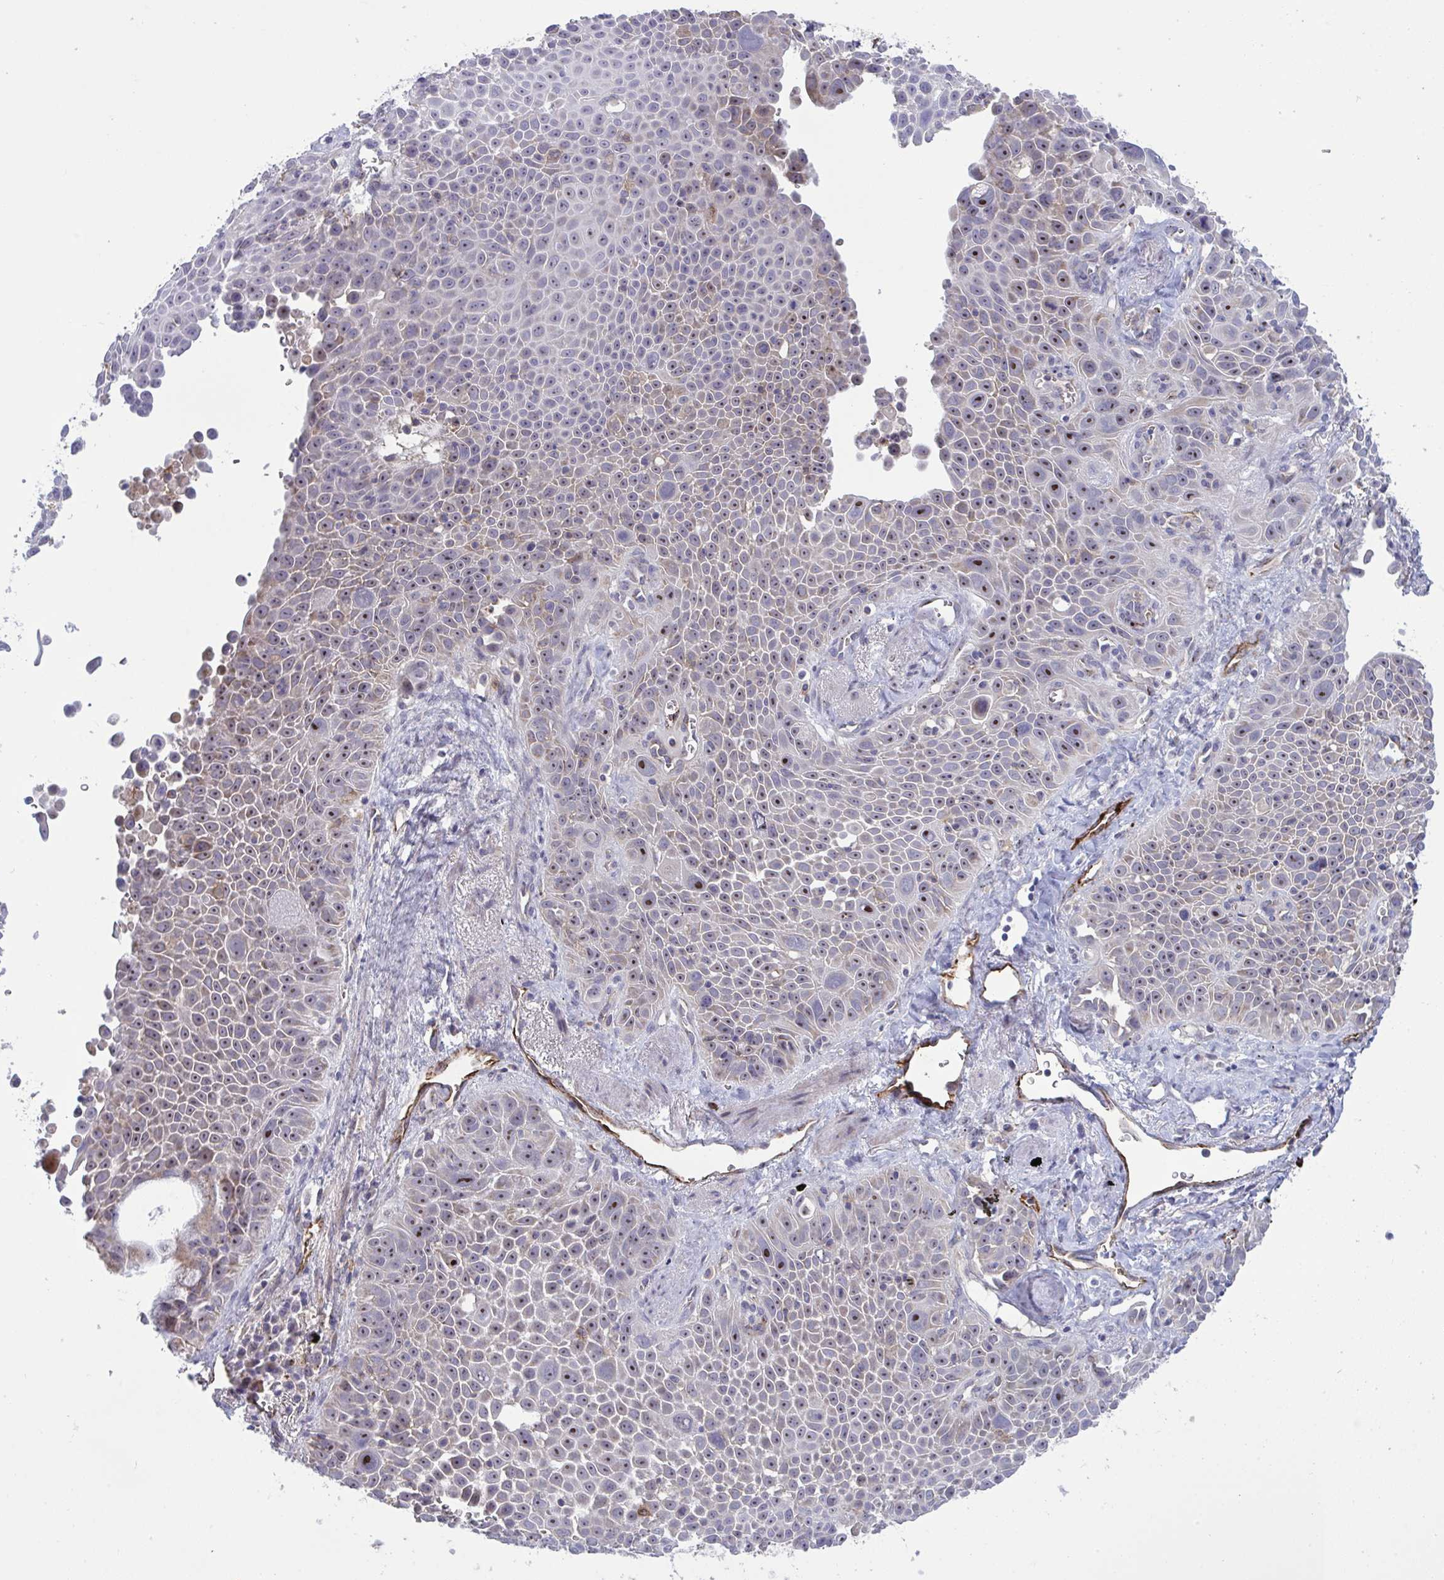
{"staining": {"intensity": "moderate", "quantity": ">75%", "location": "nuclear"}, "tissue": "lung cancer", "cell_type": "Tumor cells", "image_type": "cancer", "snomed": [{"axis": "morphology", "description": "Squamous cell carcinoma, NOS"}, {"axis": "morphology", "description": "Squamous cell carcinoma, metastatic, NOS"}, {"axis": "topography", "description": "Lymph node"}, {"axis": "topography", "description": "Lung"}], "caption": "Lung cancer was stained to show a protein in brown. There is medium levels of moderate nuclear staining in approximately >75% of tumor cells.", "gene": "CD101", "patient": {"sex": "female", "age": 62}}